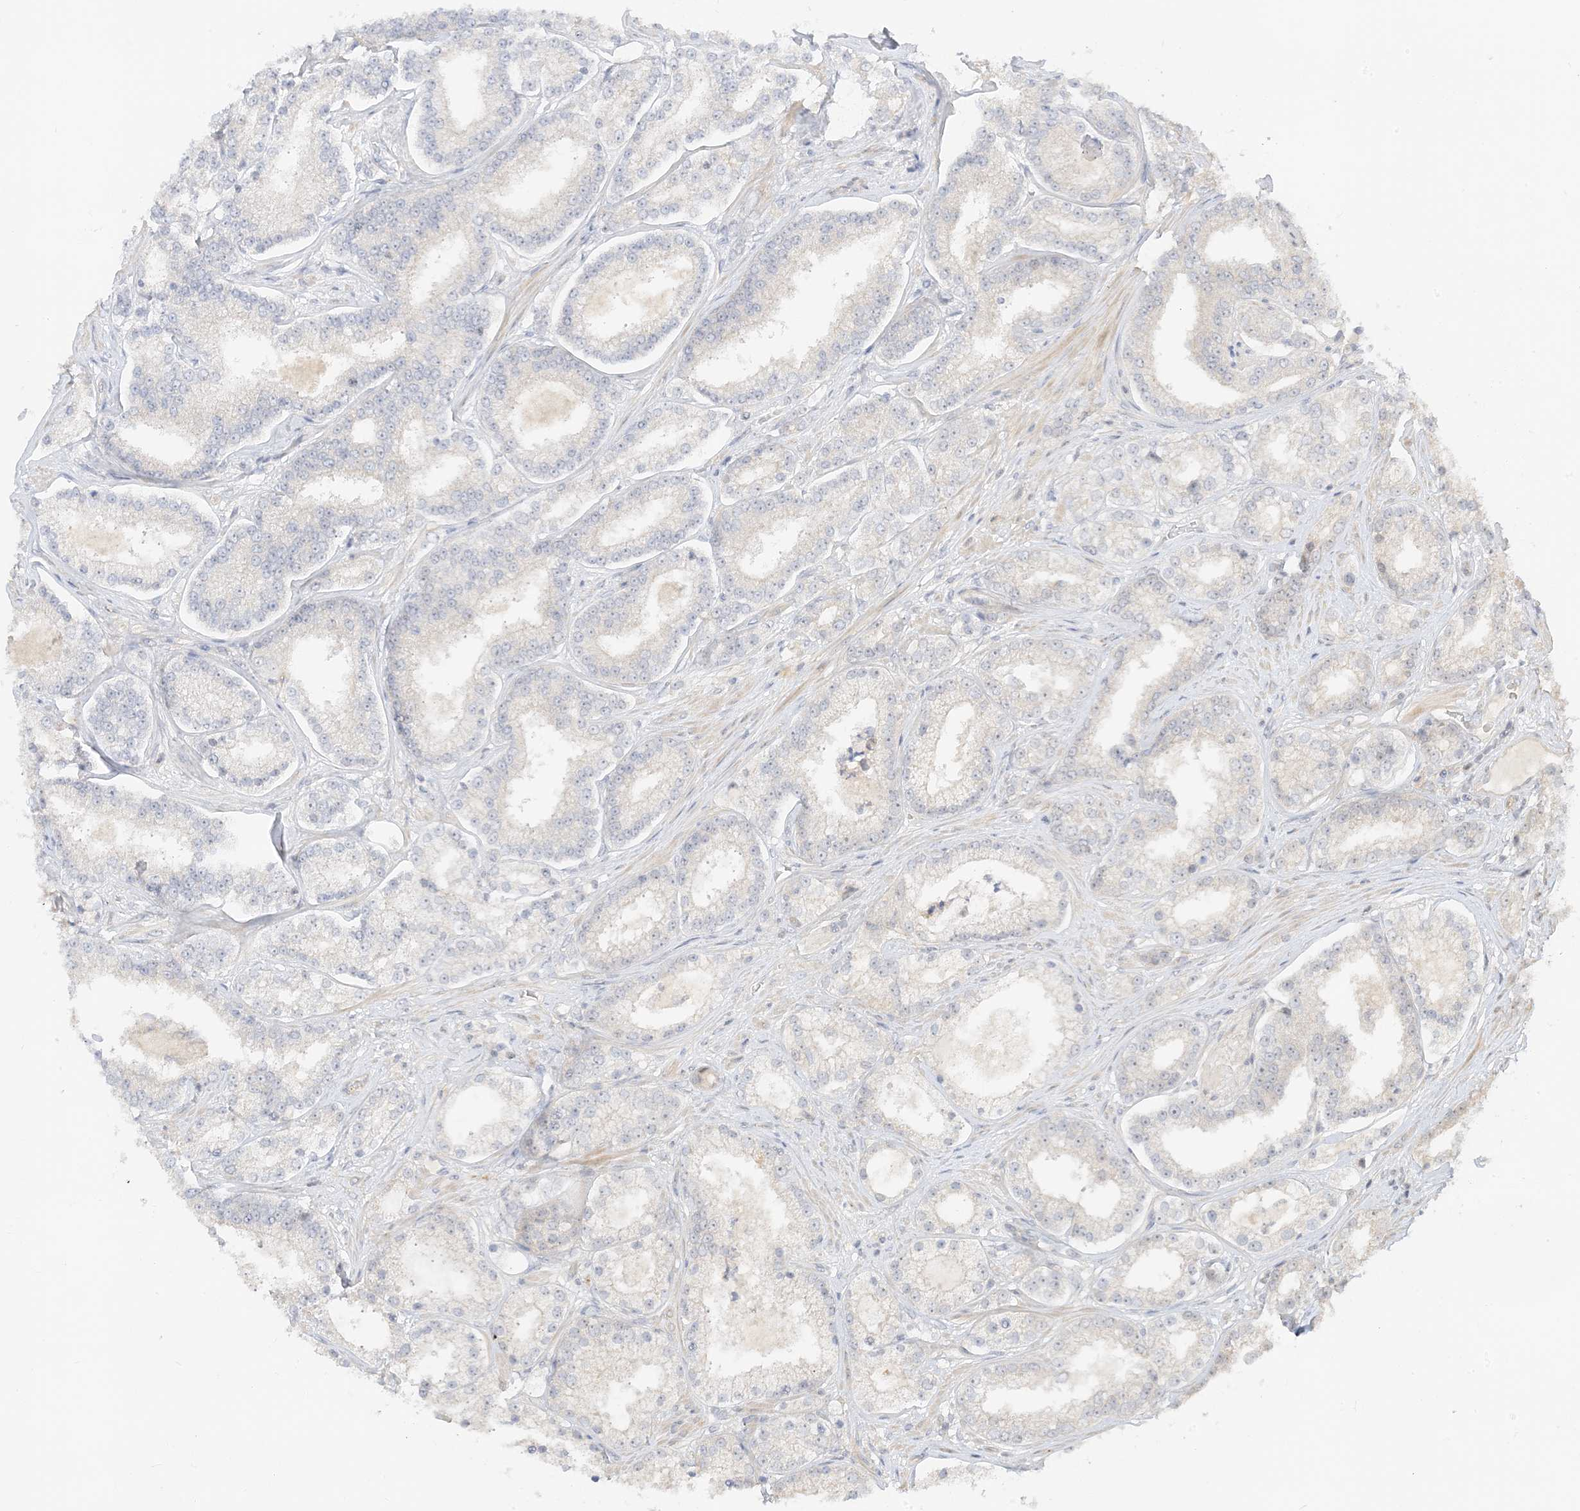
{"staining": {"intensity": "negative", "quantity": "none", "location": "none"}, "tissue": "prostate cancer", "cell_type": "Tumor cells", "image_type": "cancer", "snomed": [{"axis": "morphology", "description": "Normal tissue, NOS"}, {"axis": "morphology", "description": "Adenocarcinoma, High grade"}, {"axis": "topography", "description": "Prostate"}], "caption": "Human prostate cancer (adenocarcinoma (high-grade)) stained for a protein using immunohistochemistry displays no expression in tumor cells.", "gene": "ETAA1", "patient": {"sex": "male", "age": 83}}